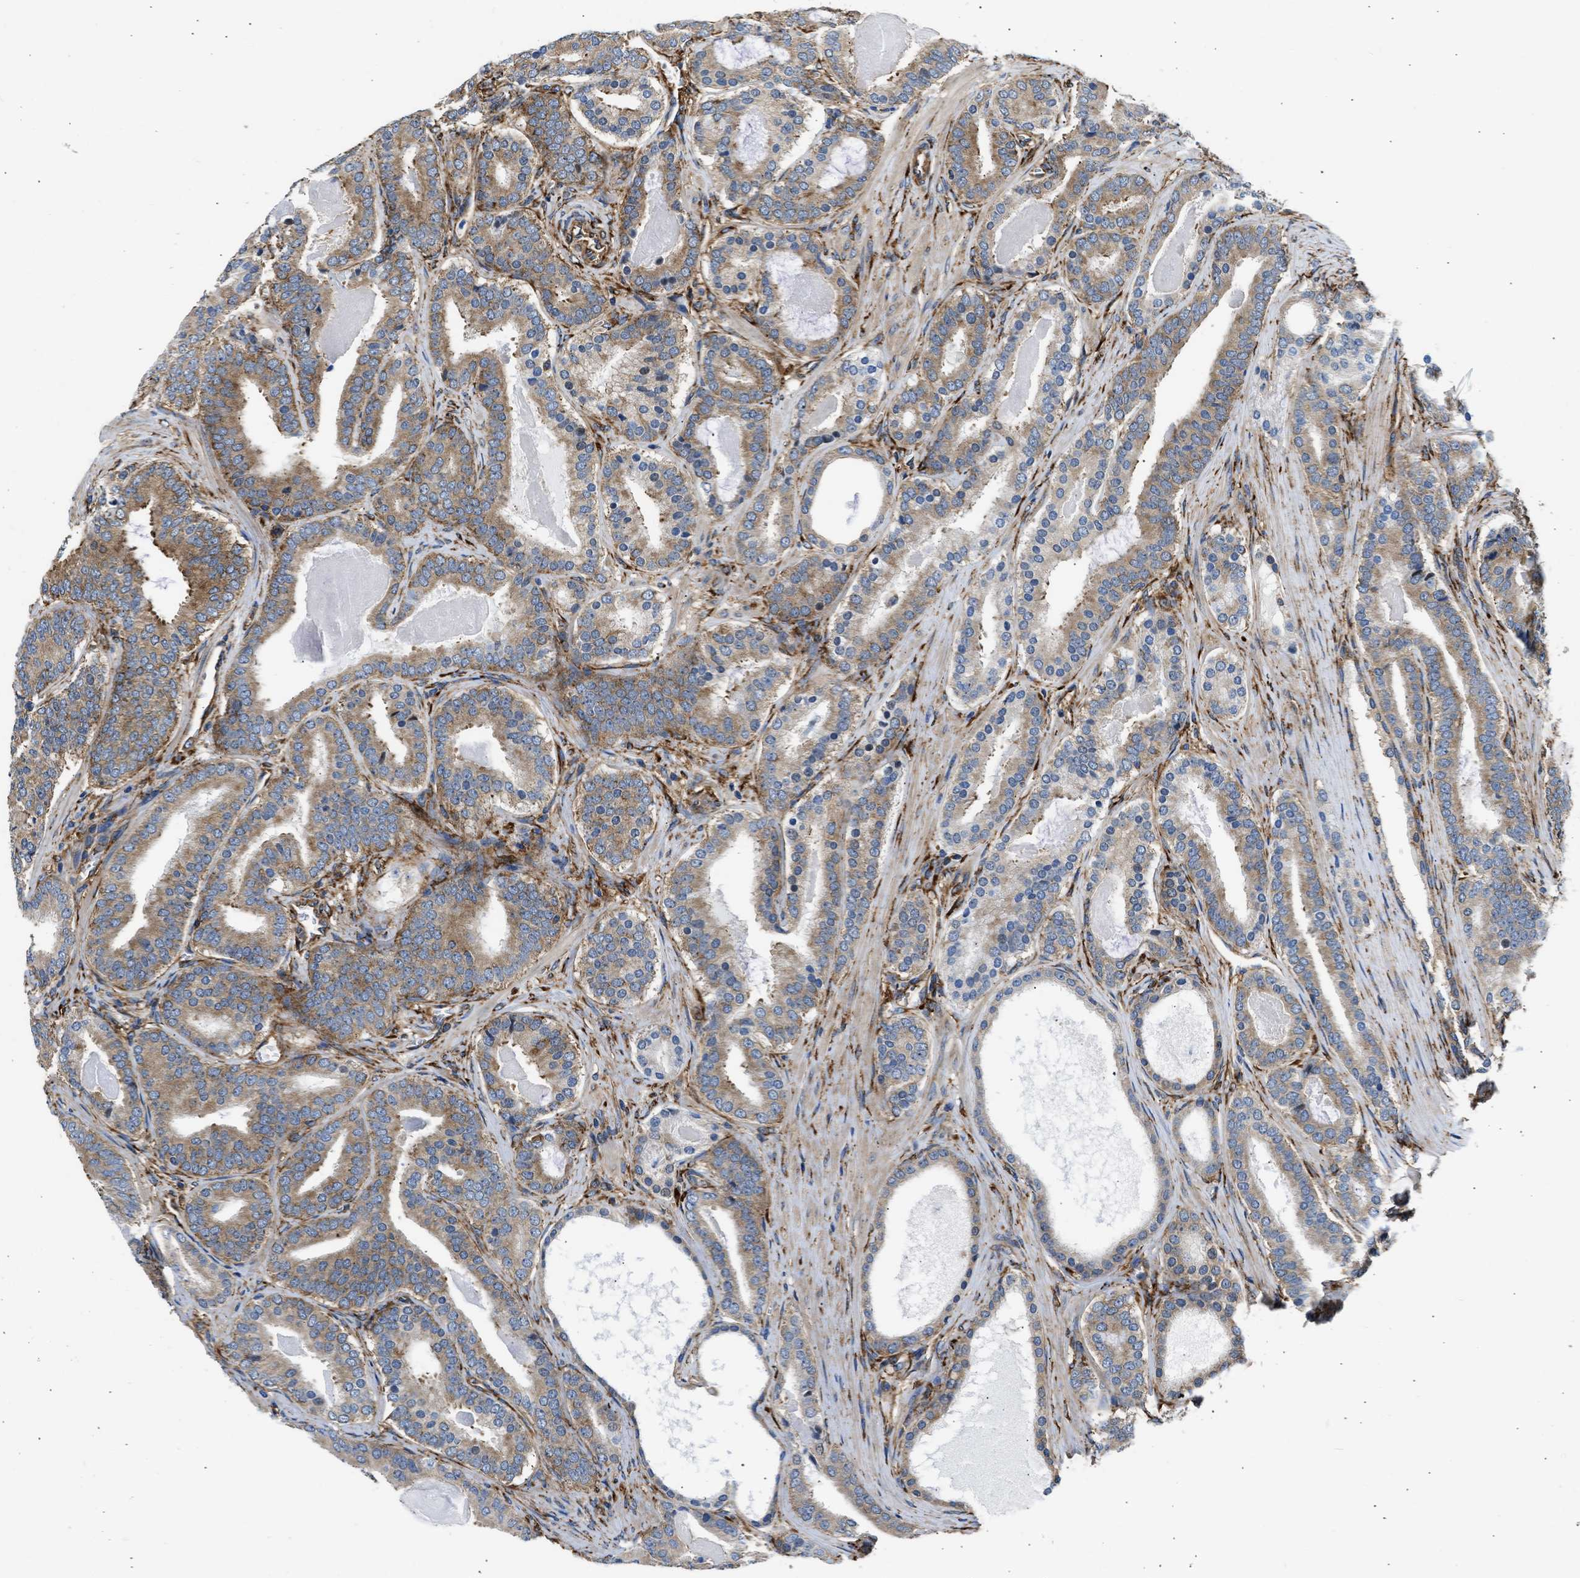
{"staining": {"intensity": "moderate", "quantity": ">75%", "location": "cytoplasmic/membranous"}, "tissue": "prostate cancer", "cell_type": "Tumor cells", "image_type": "cancer", "snomed": [{"axis": "morphology", "description": "Adenocarcinoma, High grade"}, {"axis": "topography", "description": "Prostate"}], "caption": "This photomicrograph shows prostate high-grade adenocarcinoma stained with immunohistochemistry to label a protein in brown. The cytoplasmic/membranous of tumor cells show moderate positivity for the protein. Nuclei are counter-stained blue.", "gene": "SEPTIN2", "patient": {"sex": "male", "age": 60}}